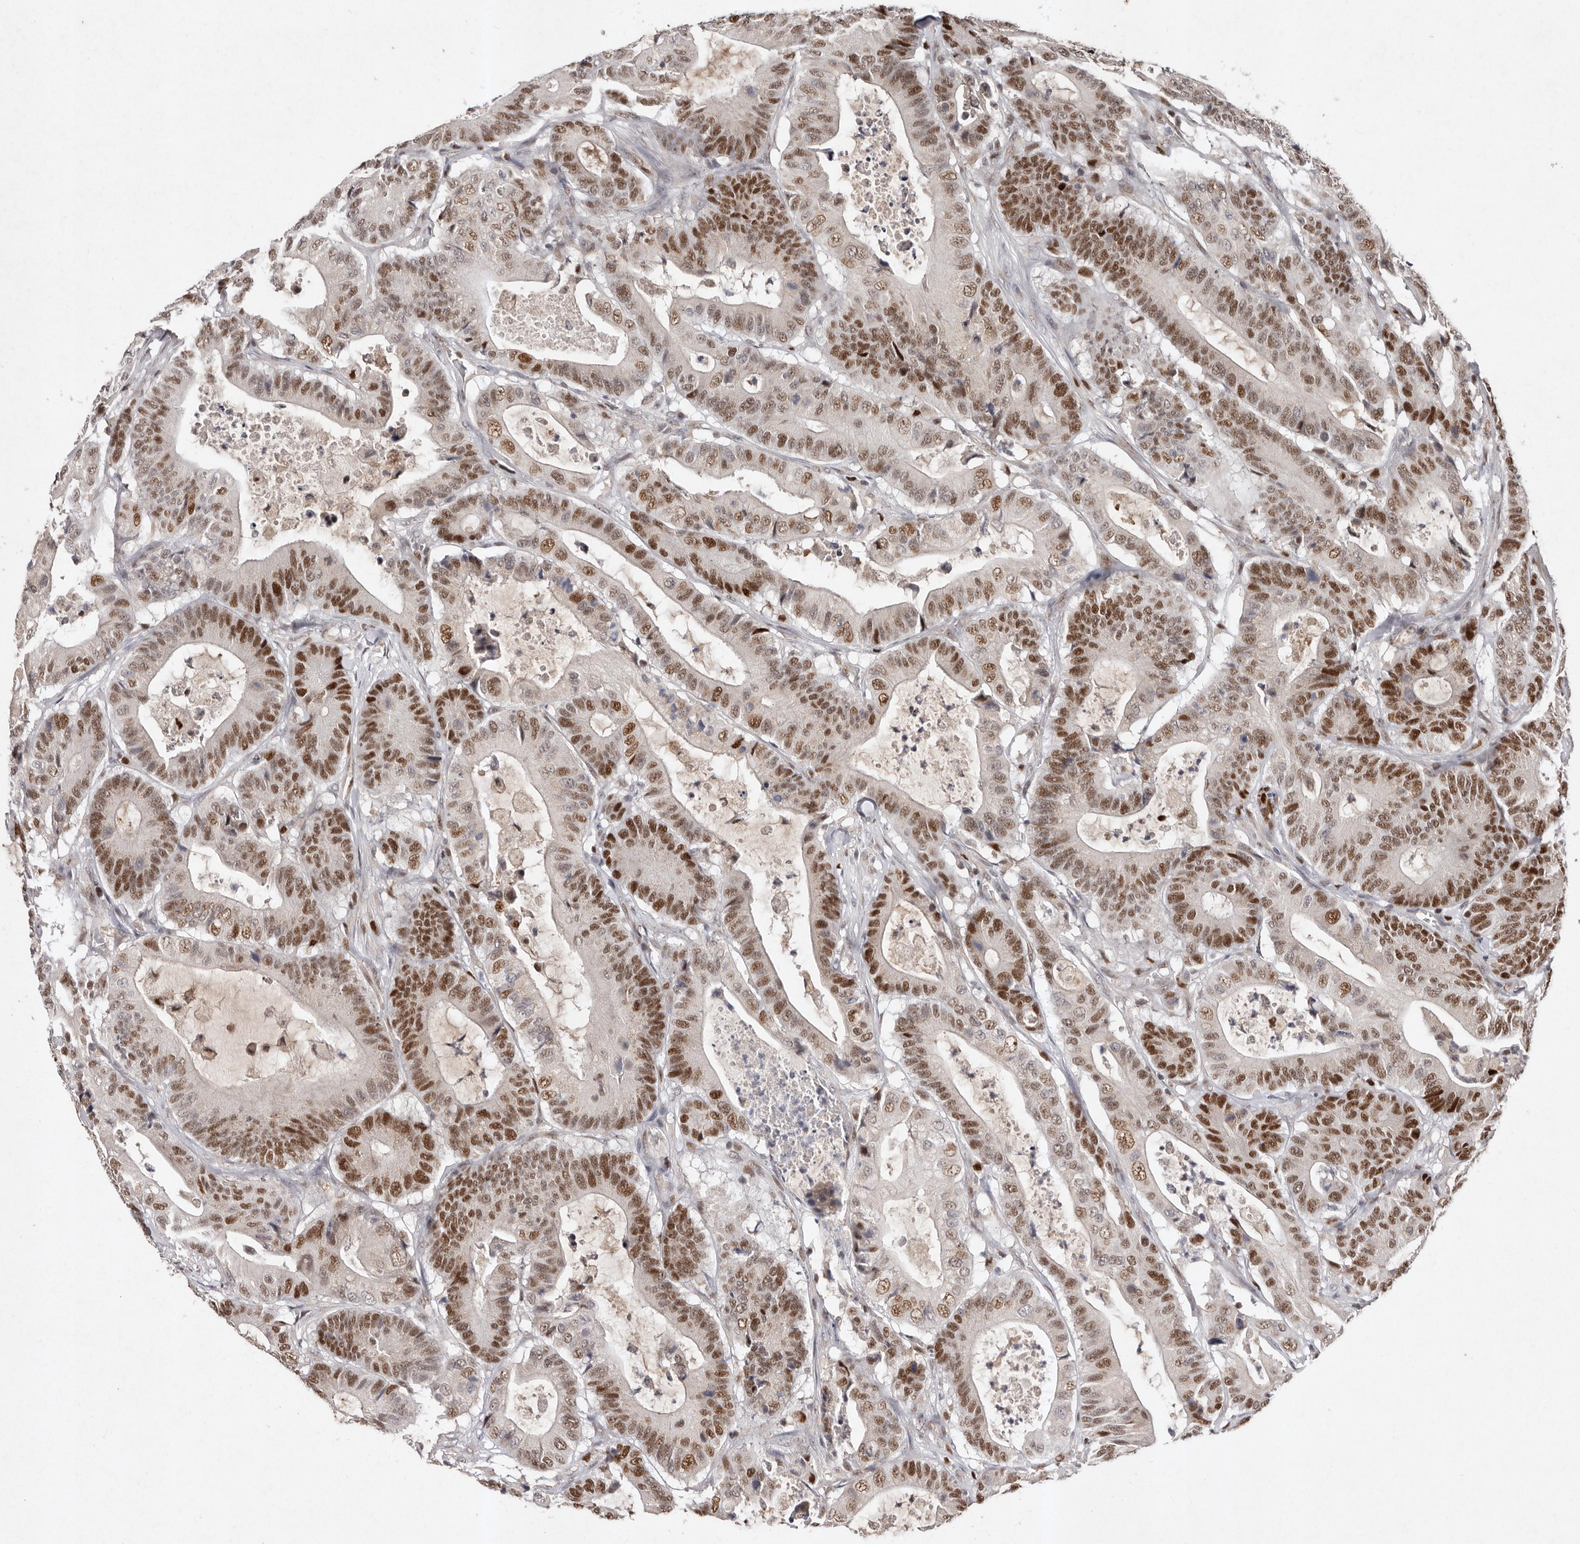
{"staining": {"intensity": "moderate", "quantity": ">75%", "location": "nuclear"}, "tissue": "colorectal cancer", "cell_type": "Tumor cells", "image_type": "cancer", "snomed": [{"axis": "morphology", "description": "Adenocarcinoma, NOS"}, {"axis": "topography", "description": "Colon"}], "caption": "Human colorectal cancer (adenocarcinoma) stained with a brown dye exhibits moderate nuclear positive staining in about >75% of tumor cells.", "gene": "KLF7", "patient": {"sex": "female", "age": 84}}